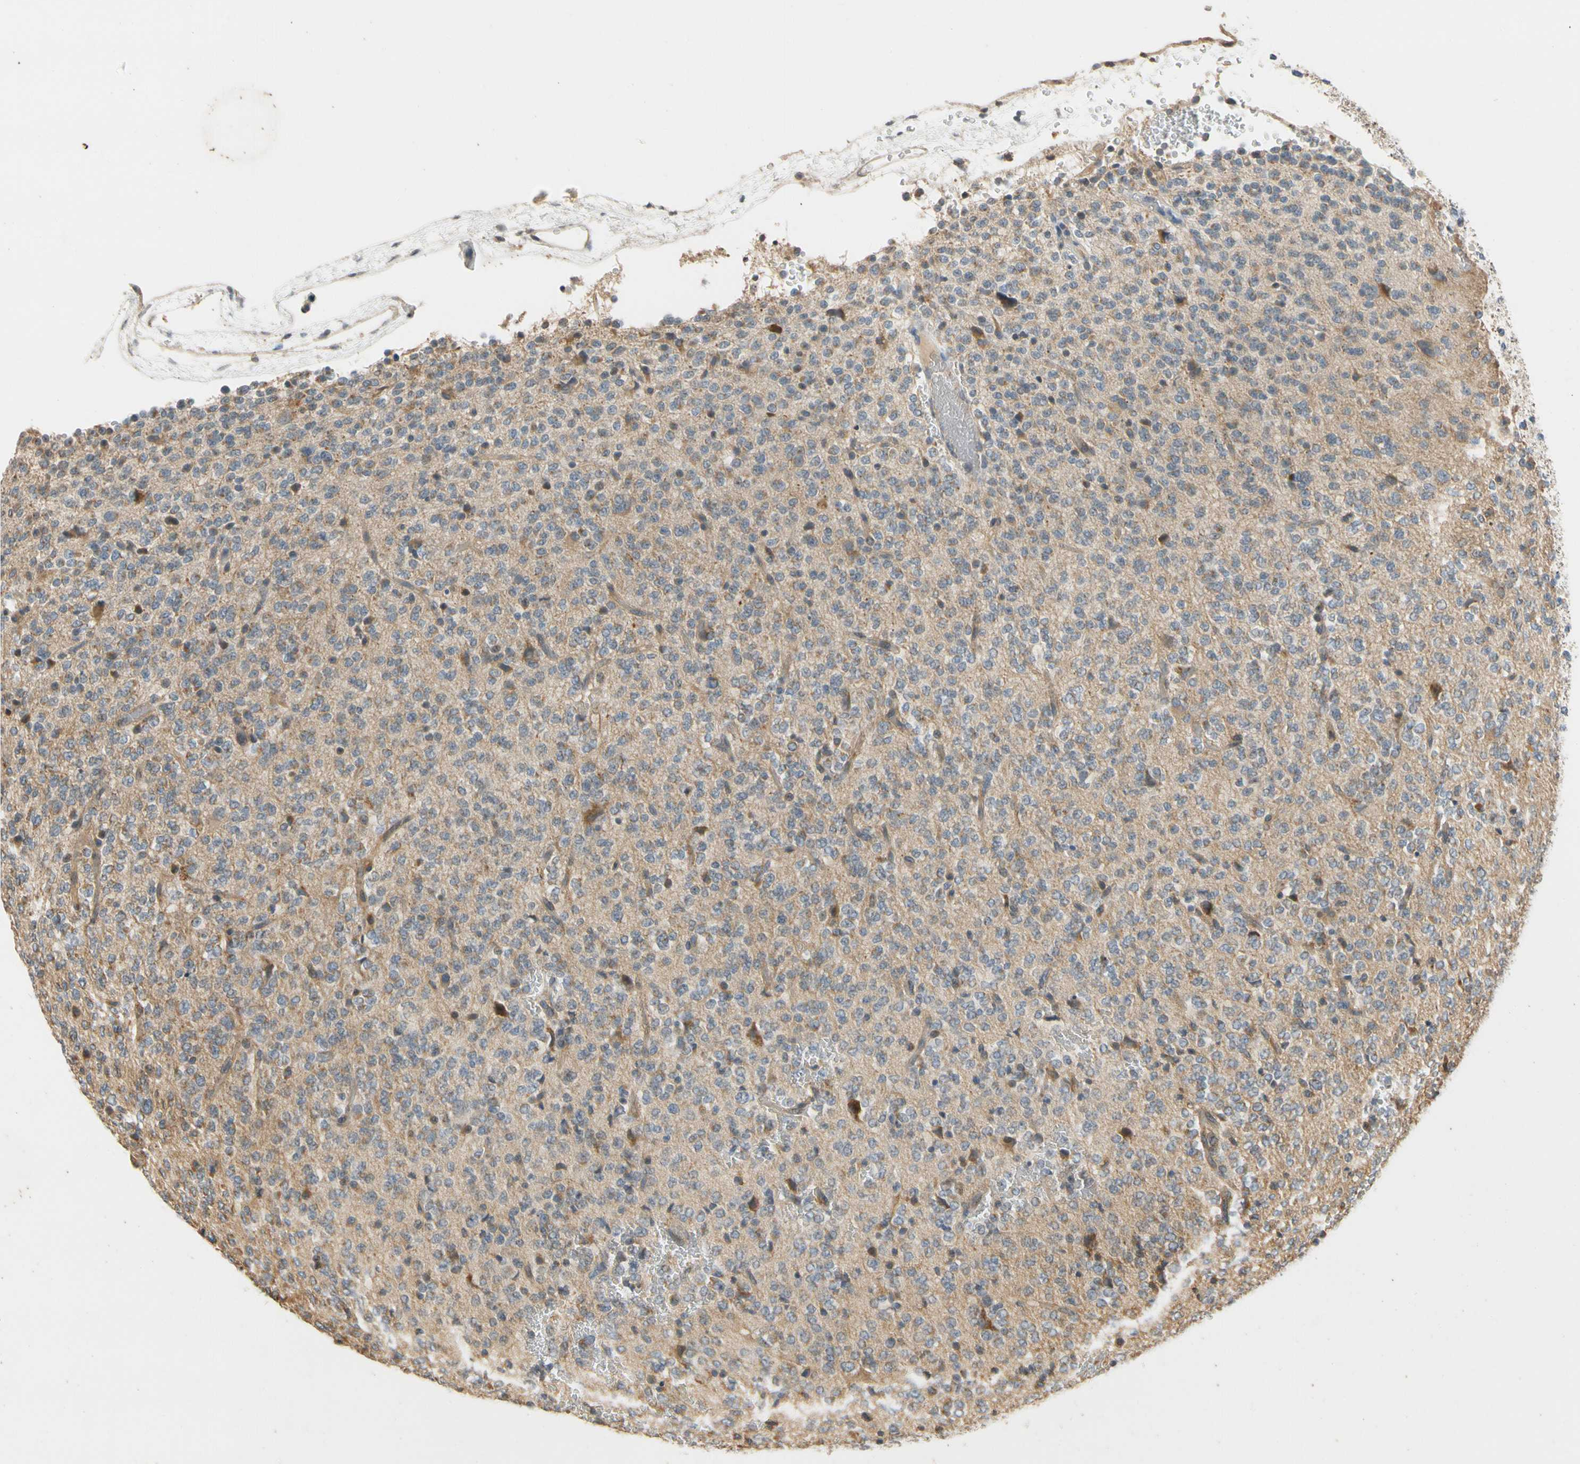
{"staining": {"intensity": "negative", "quantity": "none", "location": "none"}, "tissue": "glioma", "cell_type": "Tumor cells", "image_type": "cancer", "snomed": [{"axis": "morphology", "description": "Glioma, malignant, Low grade"}, {"axis": "topography", "description": "Brain"}], "caption": "High magnification brightfield microscopy of malignant low-grade glioma stained with DAB (3,3'-diaminobenzidine) (brown) and counterstained with hematoxylin (blue): tumor cells show no significant staining.", "gene": "ATP2C1", "patient": {"sex": "male", "age": 38}}